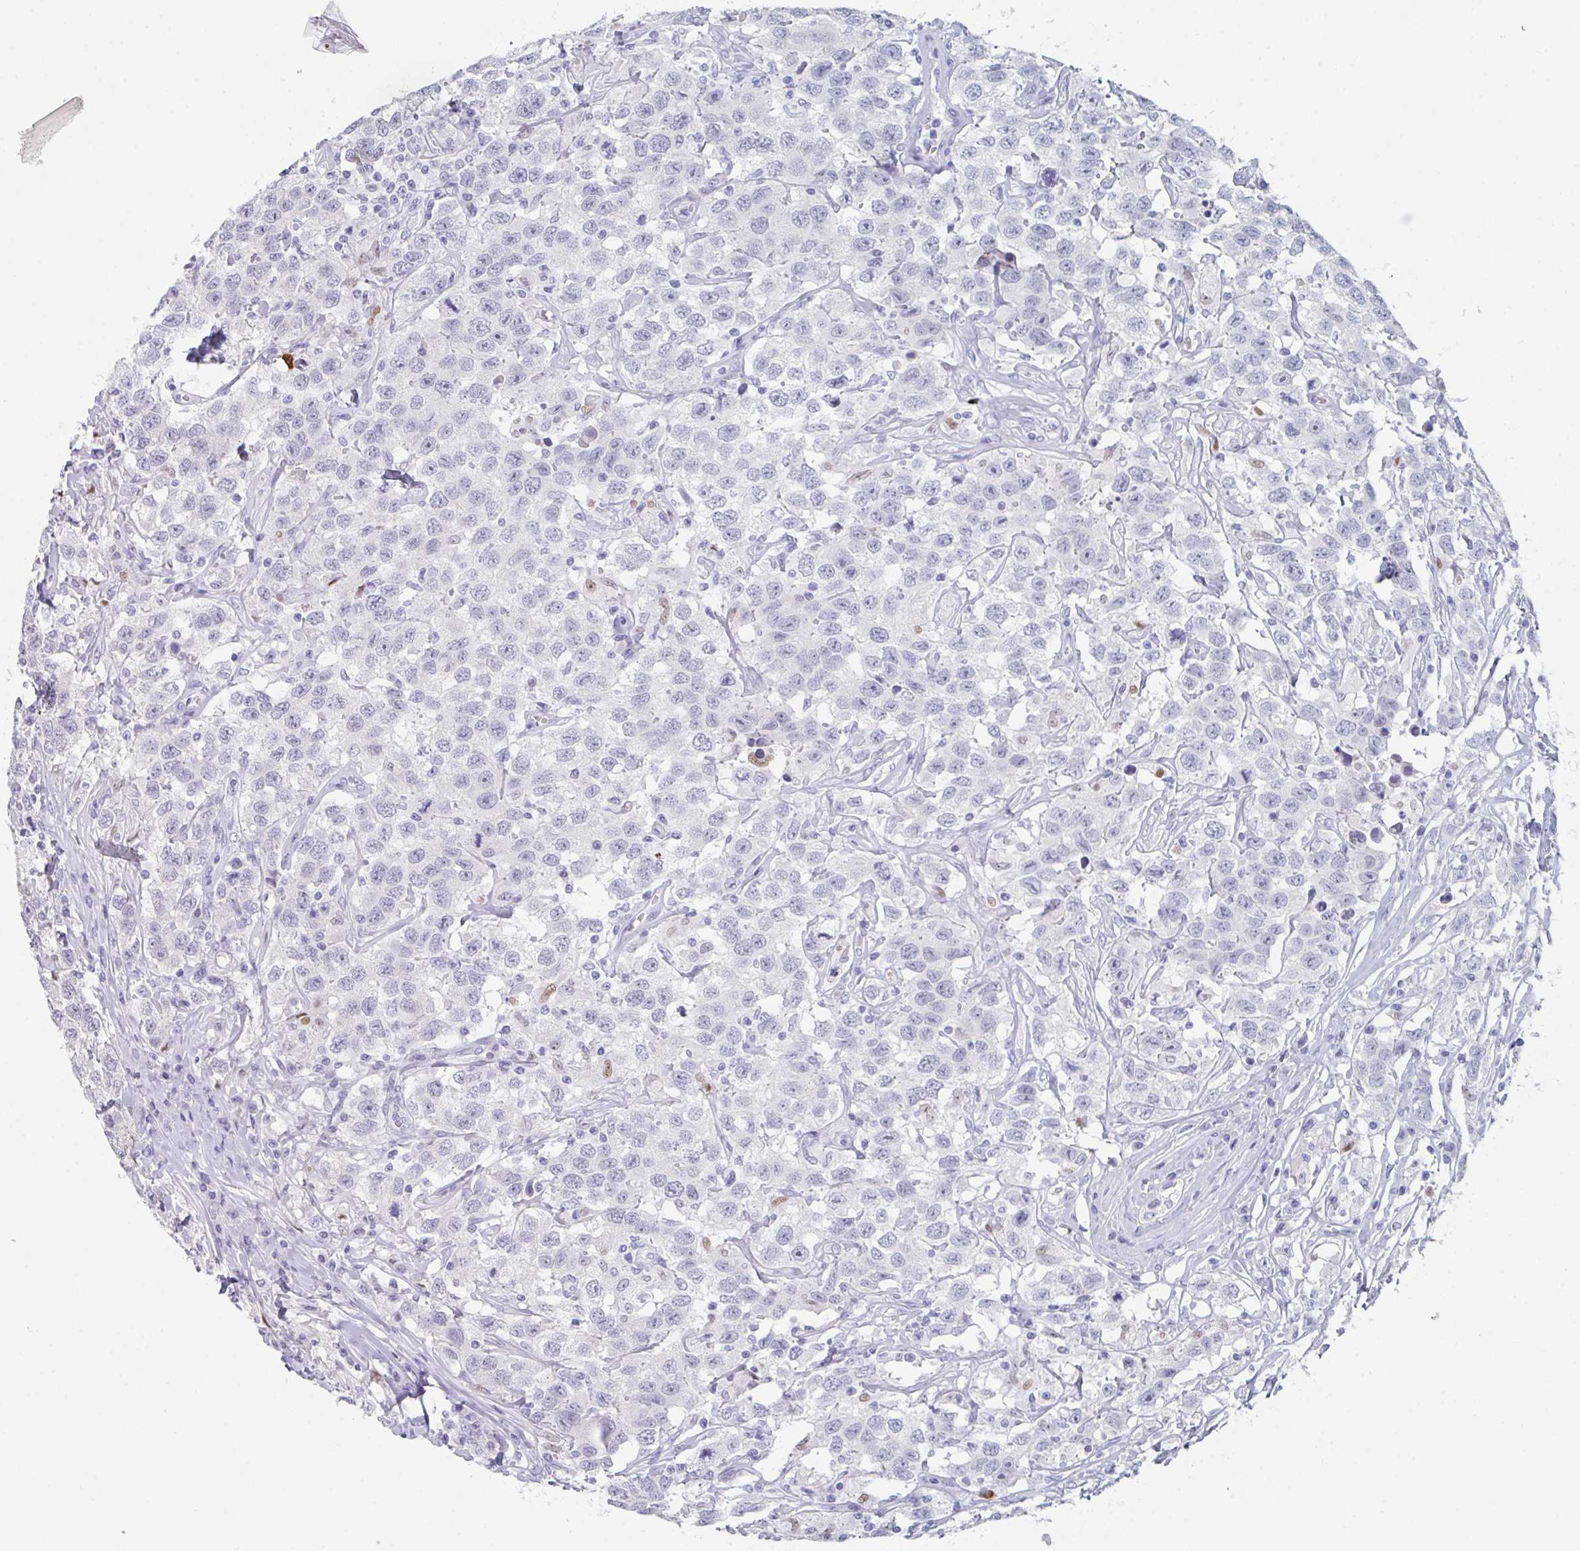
{"staining": {"intensity": "negative", "quantity": "none", "location": "none"}, "tissue": "testis cancer", "cell_type": "Tumor cells", "image_type": "cancer", "snomed": [{"axis": "morphology", "description": "Seminoma, NOS"}, {"axis": "topography", "description": "Testis"}], "caption": "Immunohistochemistry (IHC) micrograph of neoplastic tissue: seminoma (testis) stained with DAB (3,3'-diaminobenzidine) reveals no significant protein positivity in tumor cells. The staining is performed using DAB (3,3'-diaminobenzidine) brown chromogen with nuclei counter-stained in using hematoxylin.", "gene": "RUBCN", "patient": {"sex": "male", "age": 41}}